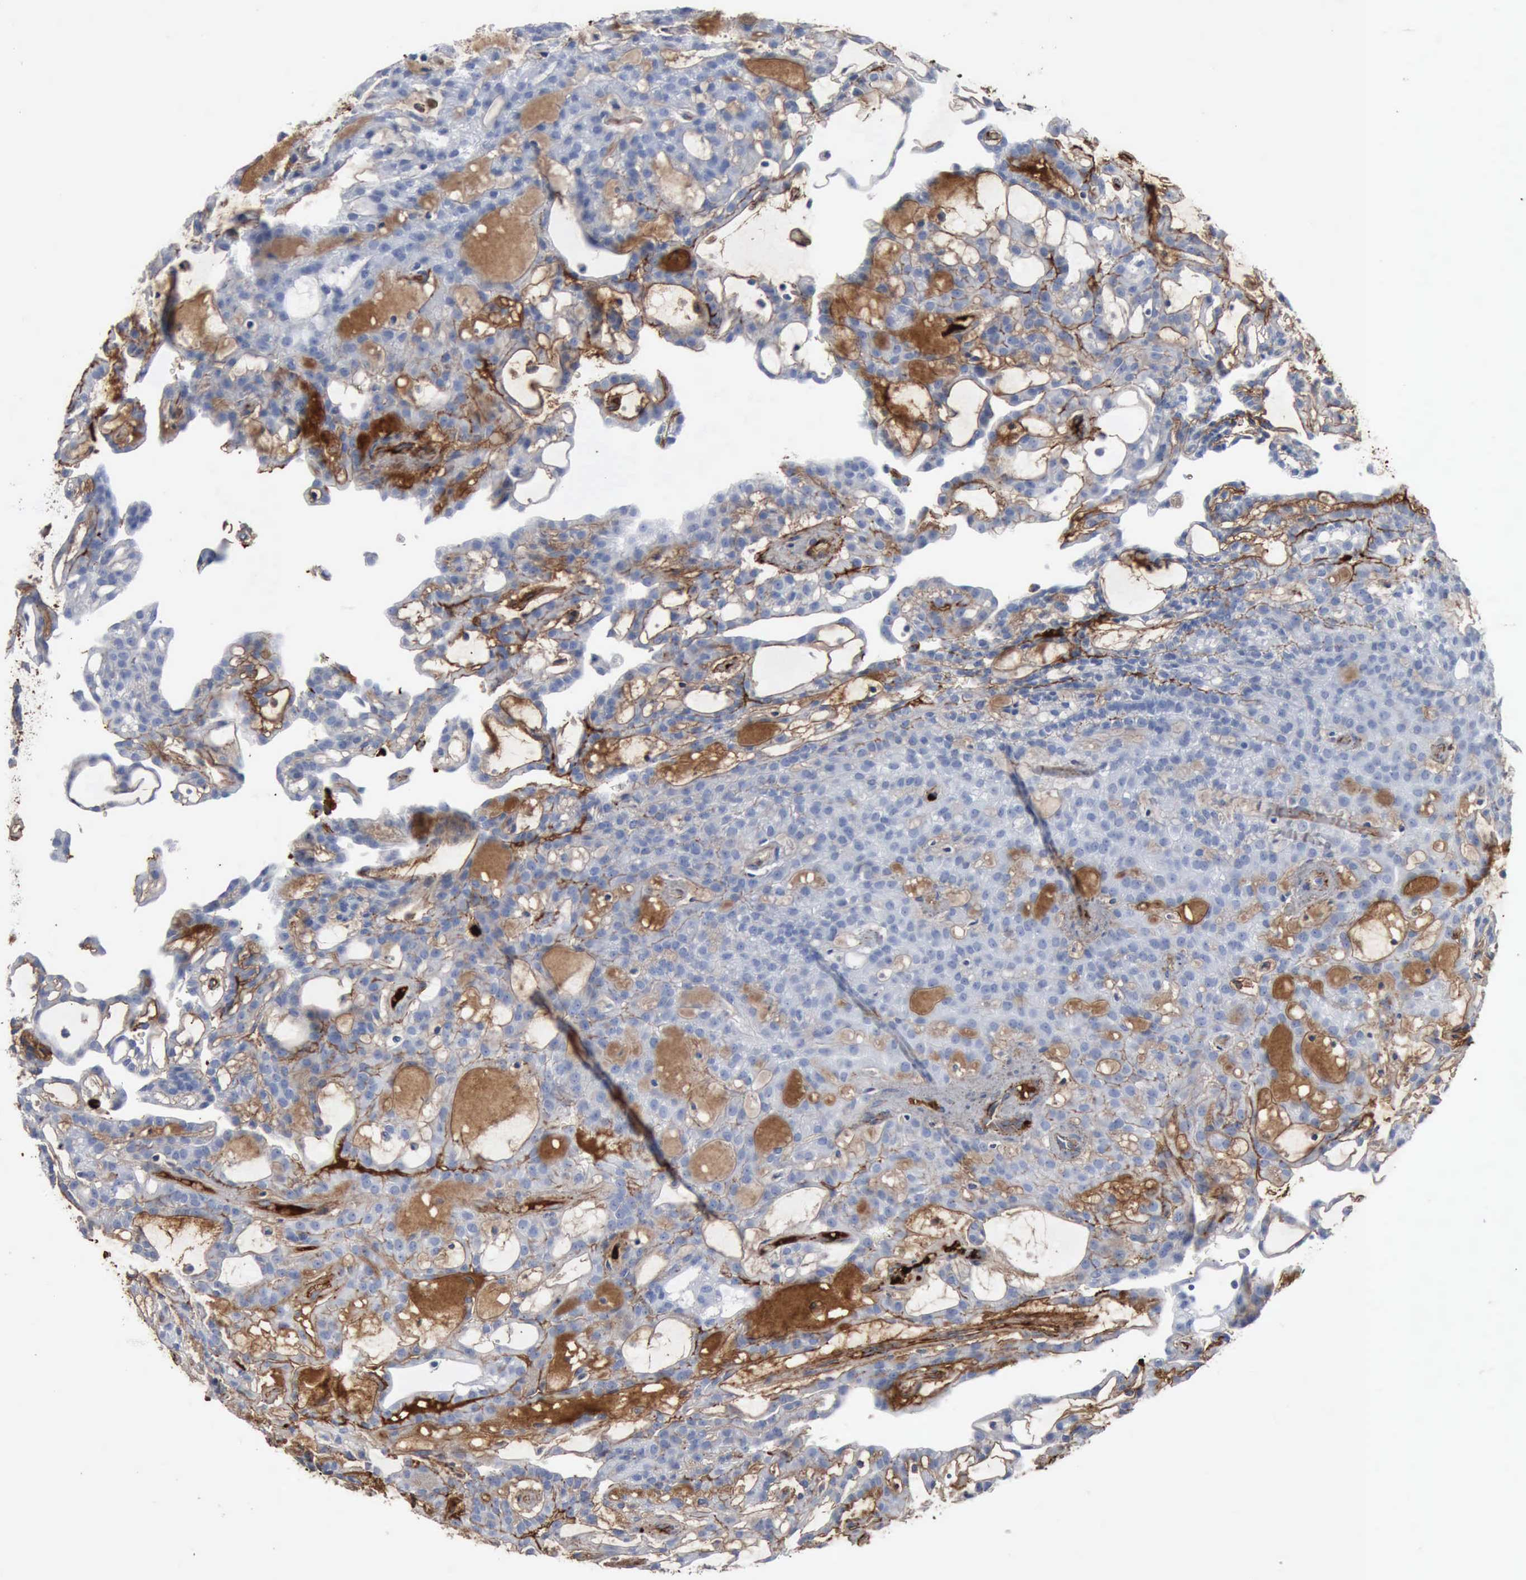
{"staining": {"intensity": "weak", "quantity": "25%-75%", "location": "cytoplasmic/membranous"}, "tissue": "renal cancer", "cell_type": "Tumor cells", "image_type": "cancer", "snomed": [{"axis": "morphology", "description": "Adenocarcinoma, NOS"}, {"axis": "topography", "description": "Kidney"}], "caption": "Immunohistochemical staining of human renal adenocarcinoma exhibits low levels of weak cytoplasmic/membranous protein positivity in about 25%-75% of tumor cells.", "gene": "FN1", "patient": {"sex": "male", "age": 63}}